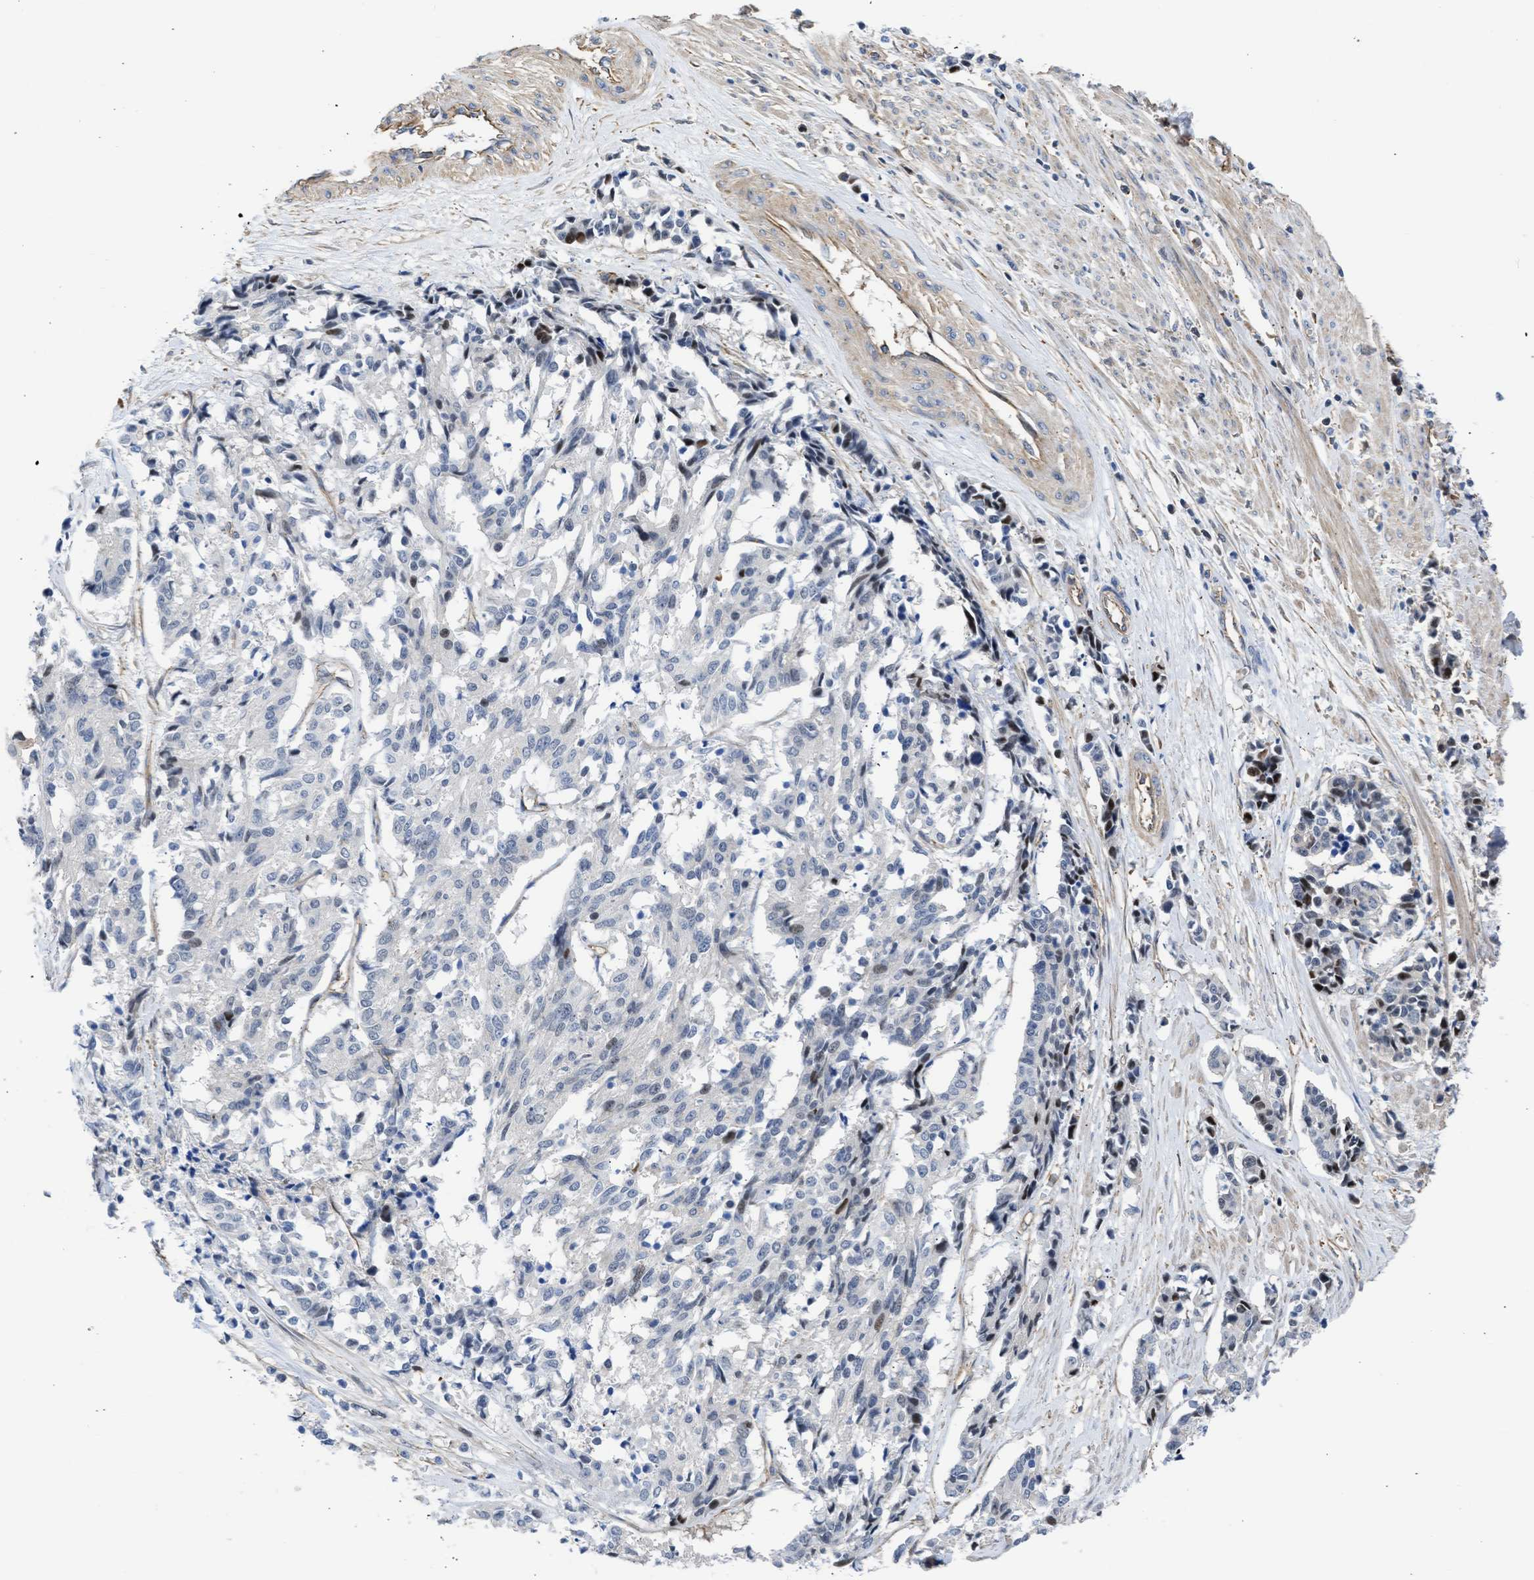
{"staining": {"intensity": "moderate", "quantity": "<25%", "location": "nuclear"}, "tissue": "cervical cancer", "cell_type": "Tumor cells", "image_type": "cancer", "snomed": [{"axis": "morphology", "description": "Squamous cell carcinoma, NOS"}, {"axis": "topography", "description": "Cervix"}], "caption": "Immunohistochemistry micrograph of human cervical cancer (squamous cell carcinoma) stained for a protein (brown), which displays low levels of moderate nuclear positivity in approximately <25% of tumor cells.", "gene": "MAS1L", "patient": {"sex": "female", "age": 35}}